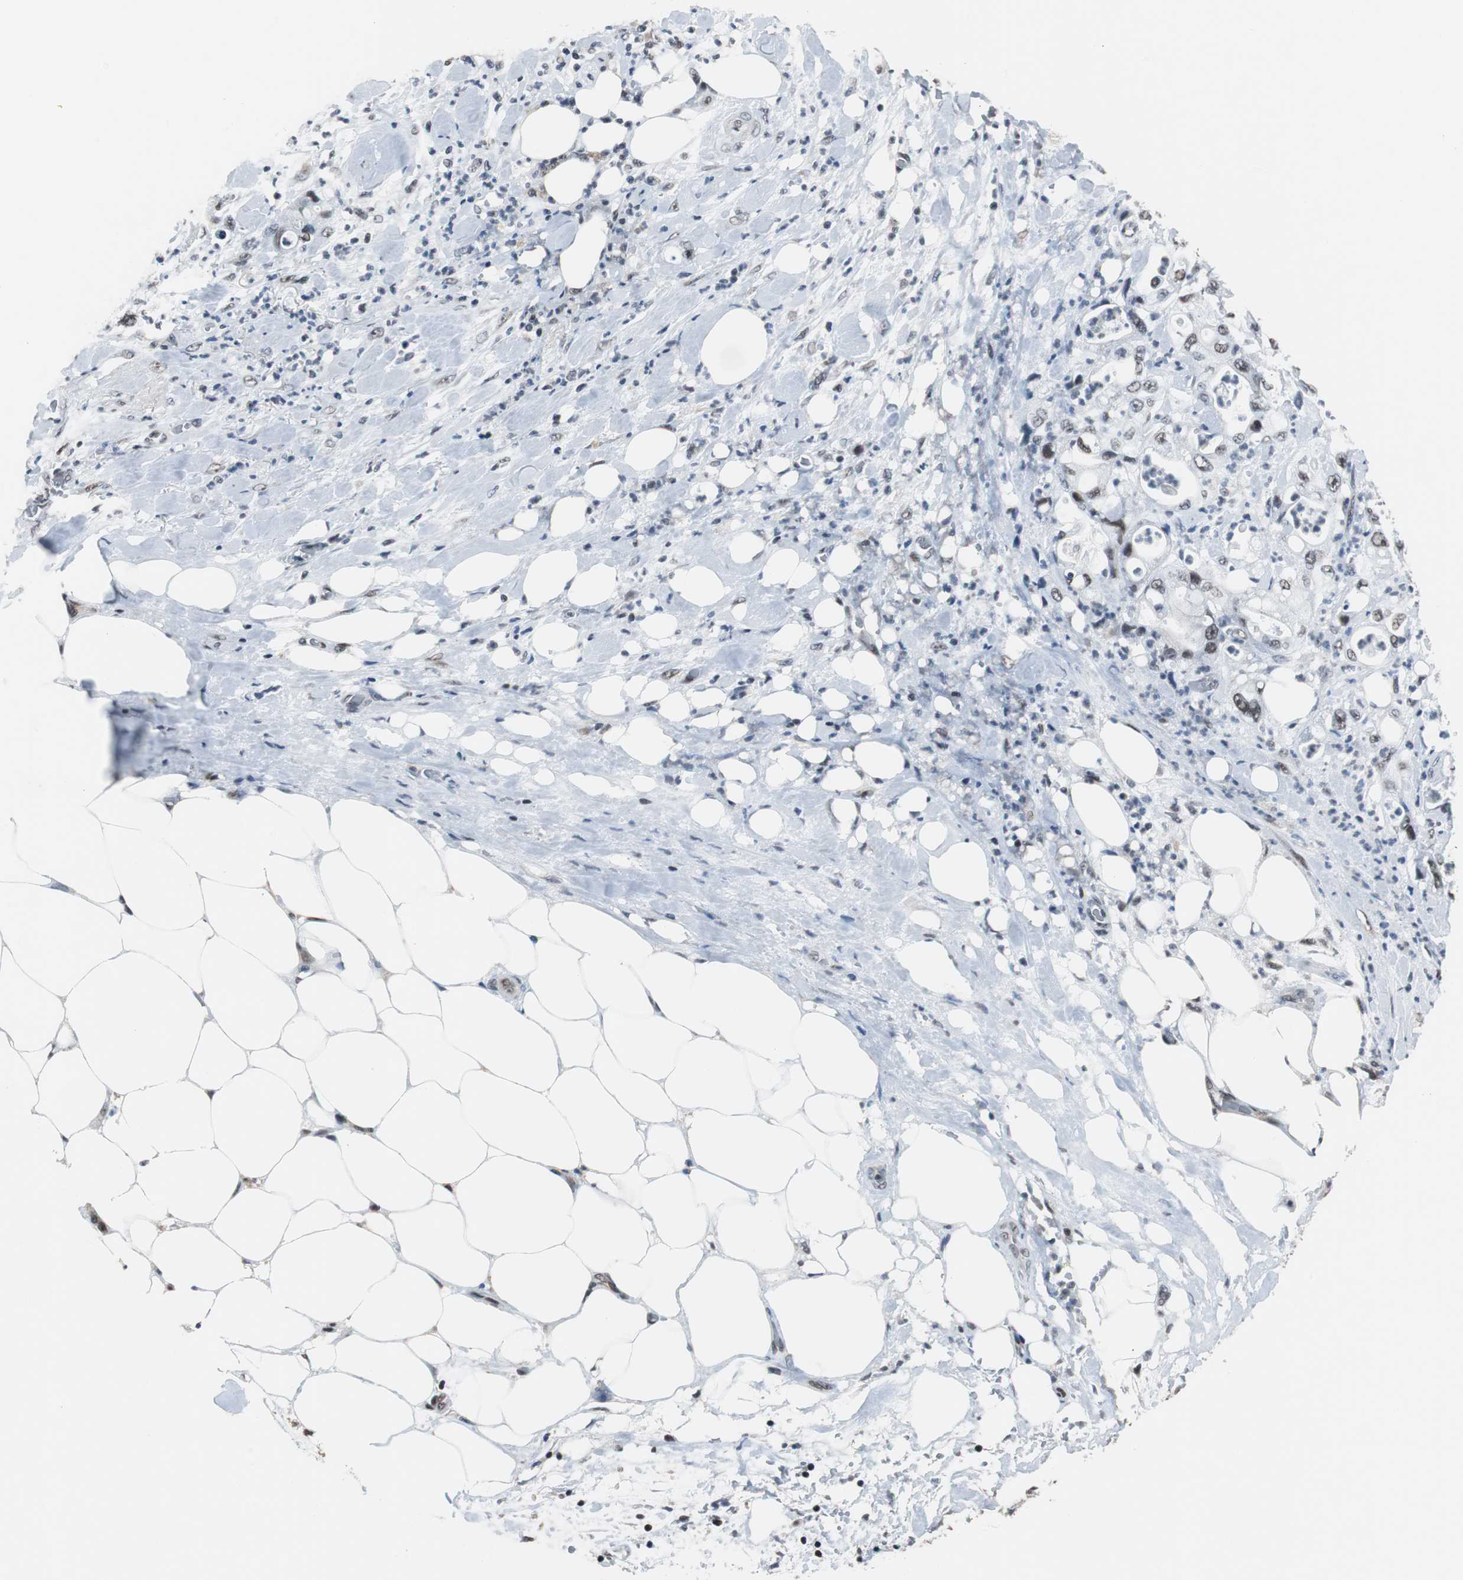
{"staining": {"intensity": "moderate", "quantity": "25%-75%", "location": "nuclear"}, "tissue": "pancreatic cancer", "cell_type": "Tumor cells", "image_type": "cancer", "snomed": [{"axis": "morphology", "description": "Adenocarcinoma, NOS"}, {"axis": "topography", "description": "Pancreas"}], "caption": "Pancreatic adenocarcinoma tissue reveals moderate nuclear staining in approximately 25%-75% of tumor cells", "gene": "TAF7", "patient": {"sex": "male", "age": 70}}